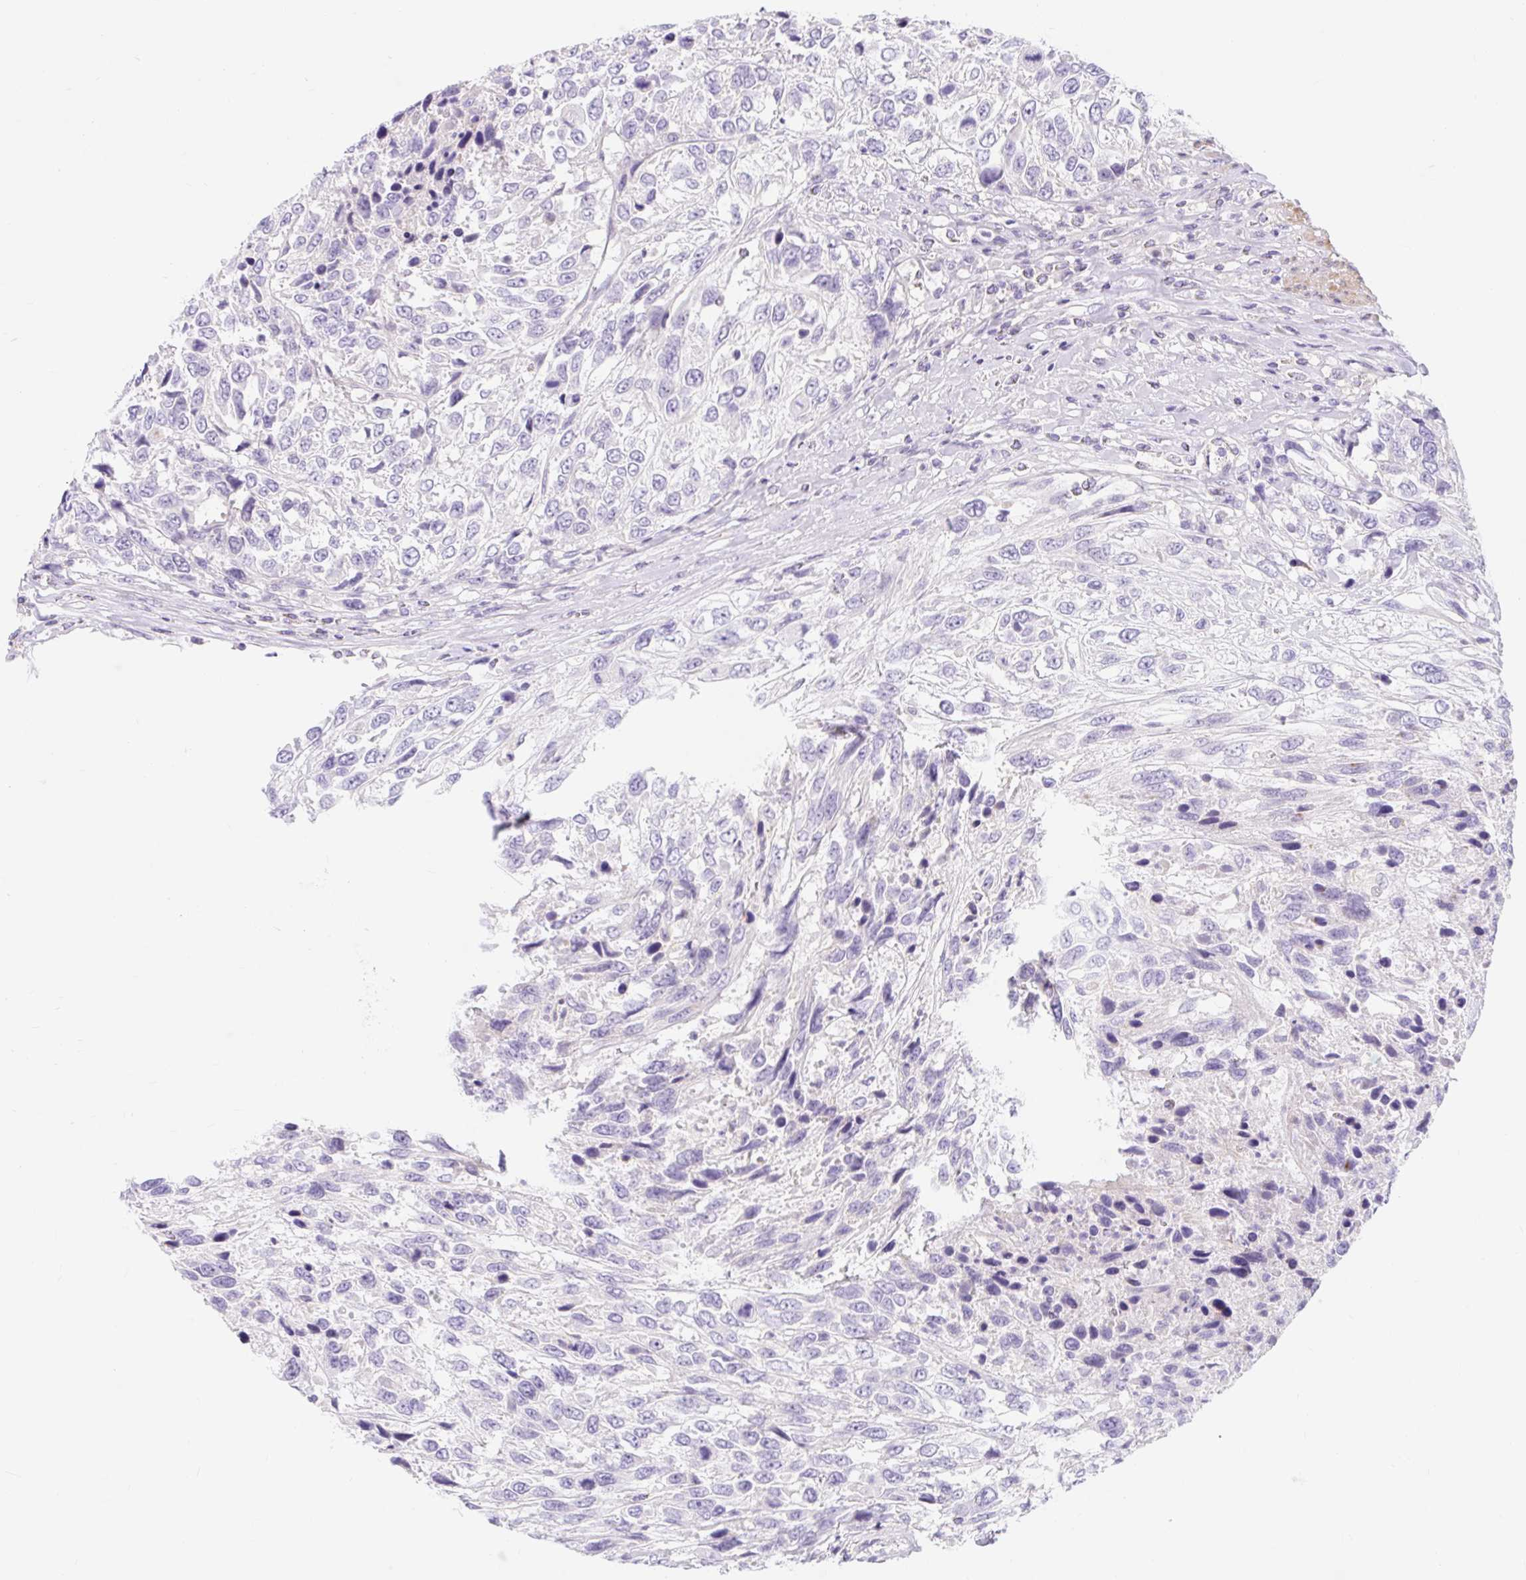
{"staining": {"intensity": "negative", "quantity": "none", "location": "none"}, "tissue": "urothelial cancer", "cell_type": "Tumor cells", "image_type": "cancer", "snomed": [{"axis": "morphology", "description": "Urothelial carcinoma, High grade"}, {"axis": "topography", "description": "Urinary bladder"}], "caption": "Human urothelial cancer stained for a protein using immunohistochemistry shows no expression in tumor cells.", "gene": "SLC28A1", "patient": {"sex": "female", "age": 70}}